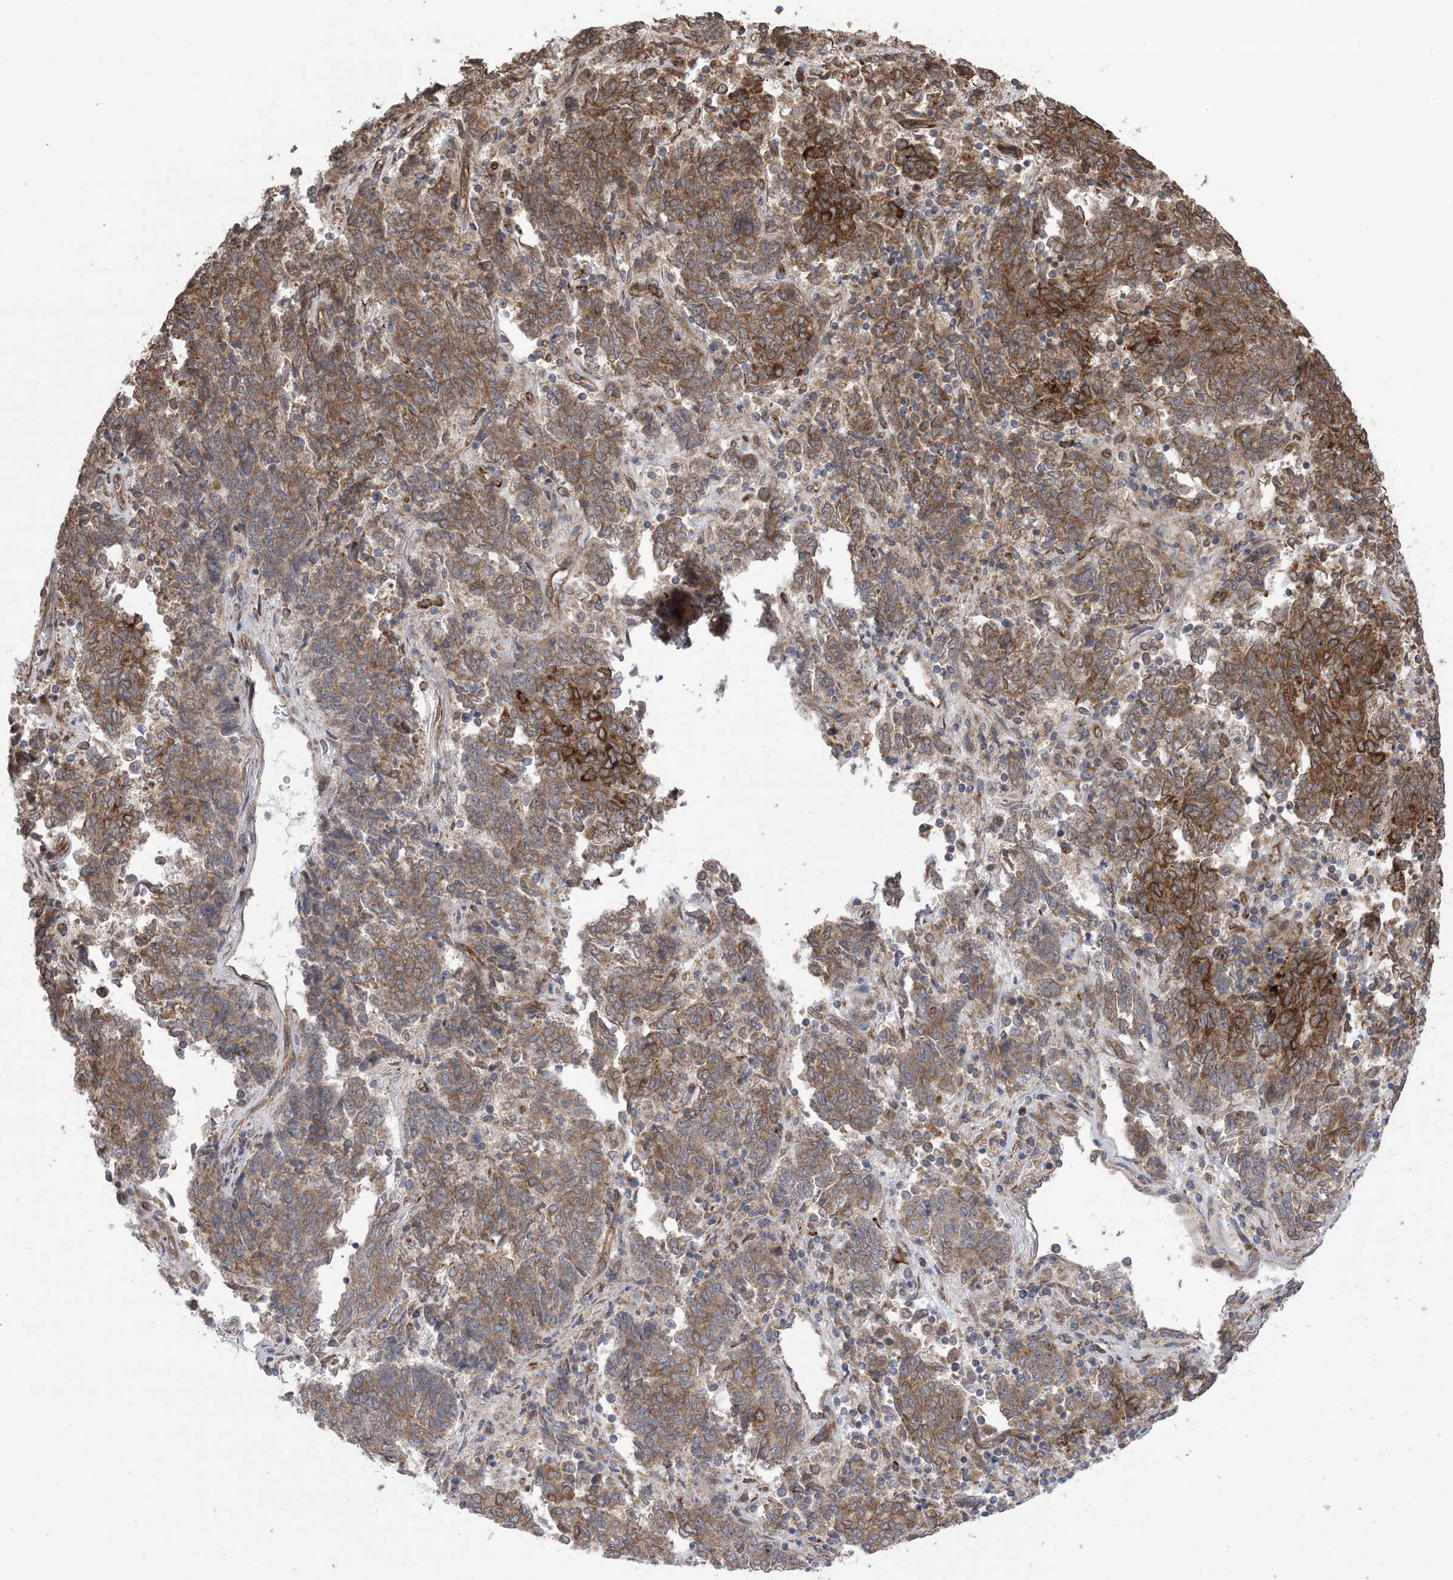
{"staining": {"intensity": "moderate", "quantity": ">75%", "location": "cytoplasmic/membranous"}, "tissue": "endometrial cancer", "cell_type": "Tumor cells", "image_type": "cancer", "snomed": [{"axis": "morphology", "description": "Adenocarcinoma, NOS"}, {"axis": "topography", "description": "Endometrium"}], "caption": "DAB immunohistochemical staining of human endometrial cancer (adenocarcinoma) displays moderate cytoplasmic/membranous protein staining in approximately >75% of tumor cells.", "gene": "CLEC16A", "patient": {"sex": "female", "age": 80}}